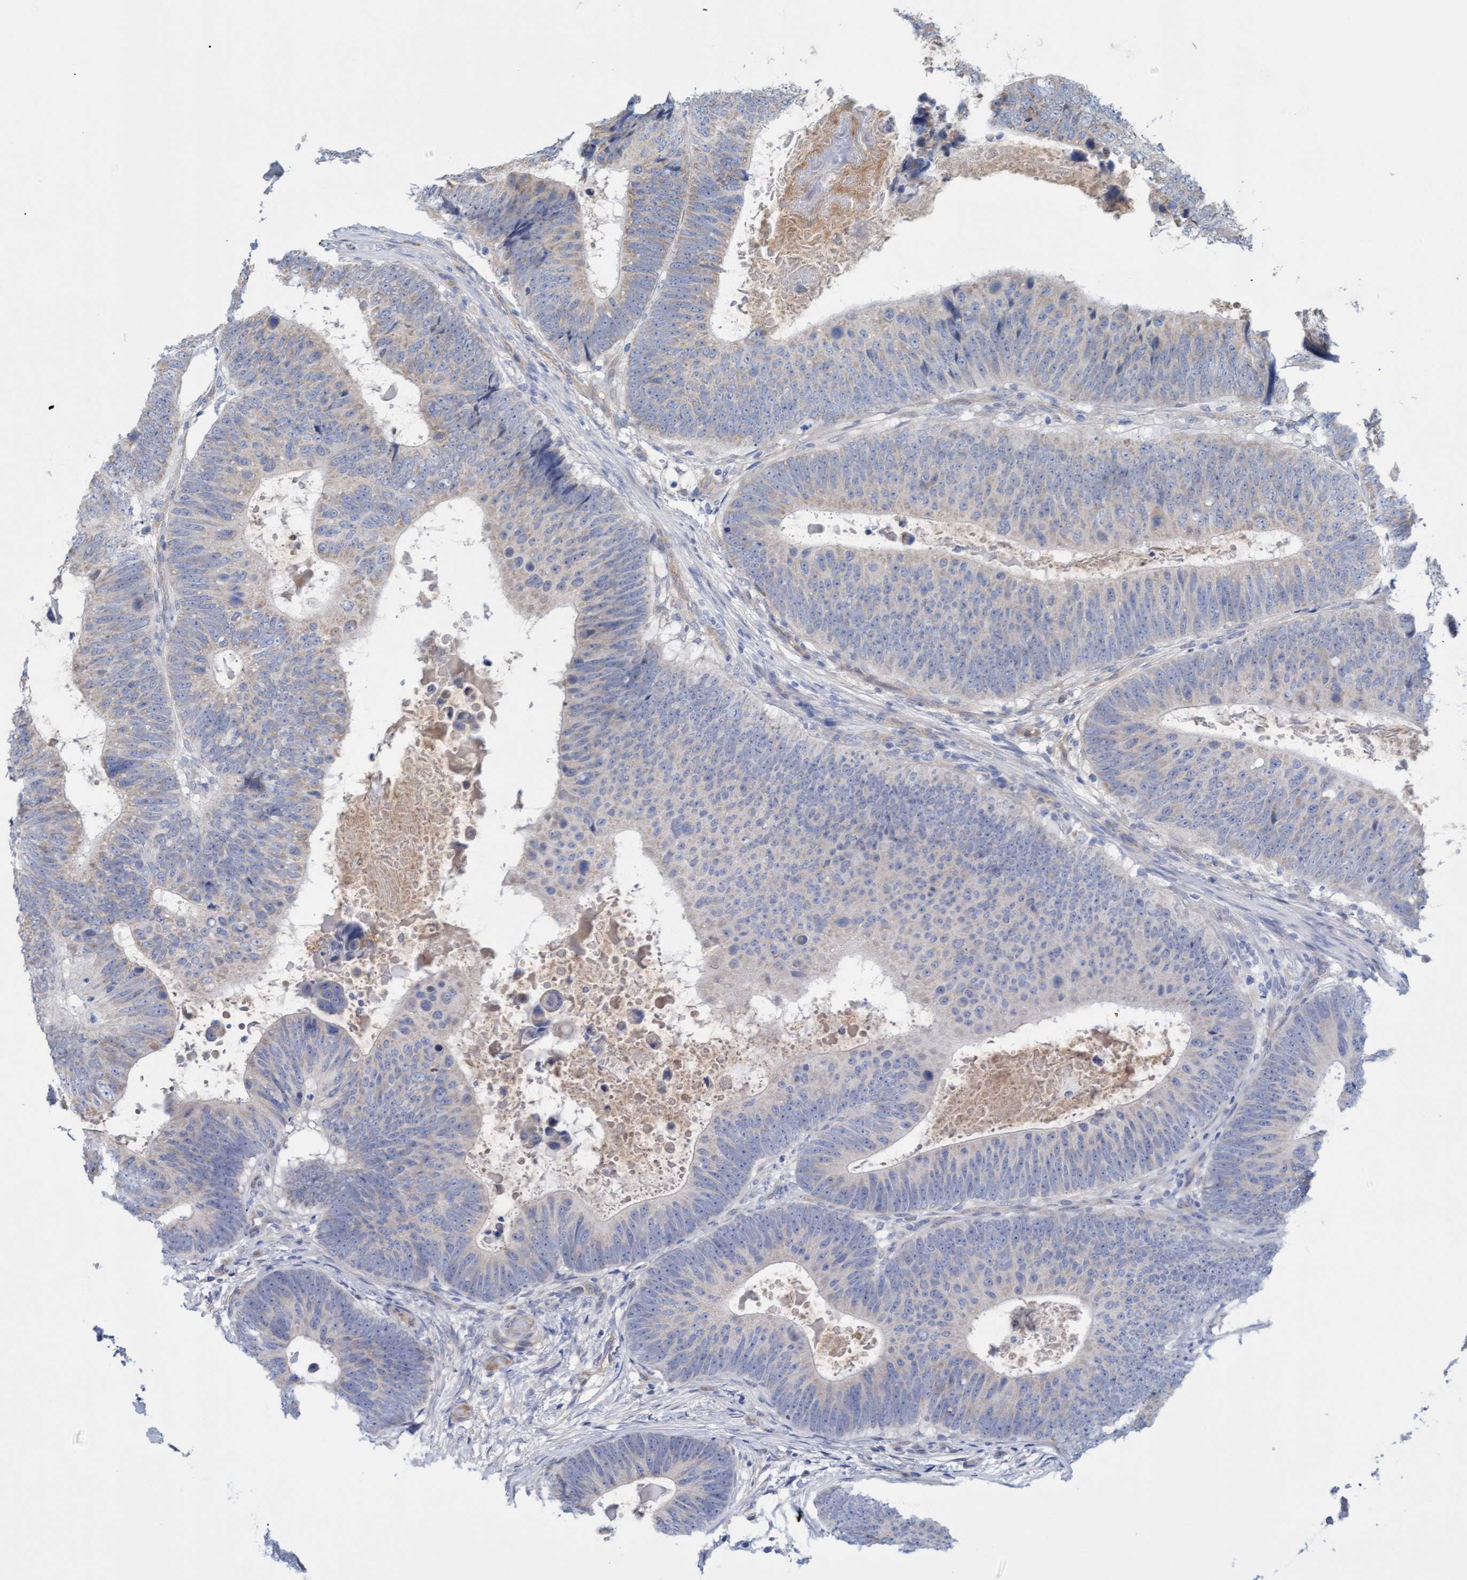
{"staining": {"intensity": "weak", "quantity": "<25%", "location": "cytoplasmic/membranous"}, "tissue": "colorectal cancer", "cell_type": "Tumor cells", "image_type": "cancer", "snomed": [{"axis": "morphology", "description": "Adenocarcinoma, NOS"}, {"axis": "topography", "description": "Colon"}], "caption": "High power microscopy photomicrograph of an immunohistochemistry photomicrograph of colorectal cancer (adenocarcinoma), revealing no significant staining in tumor cells. (Brightfield microscopy of DAB IHC at high magnification).", "gene": "STXBP1", "patient": {"sex": "male", "age": 56}}